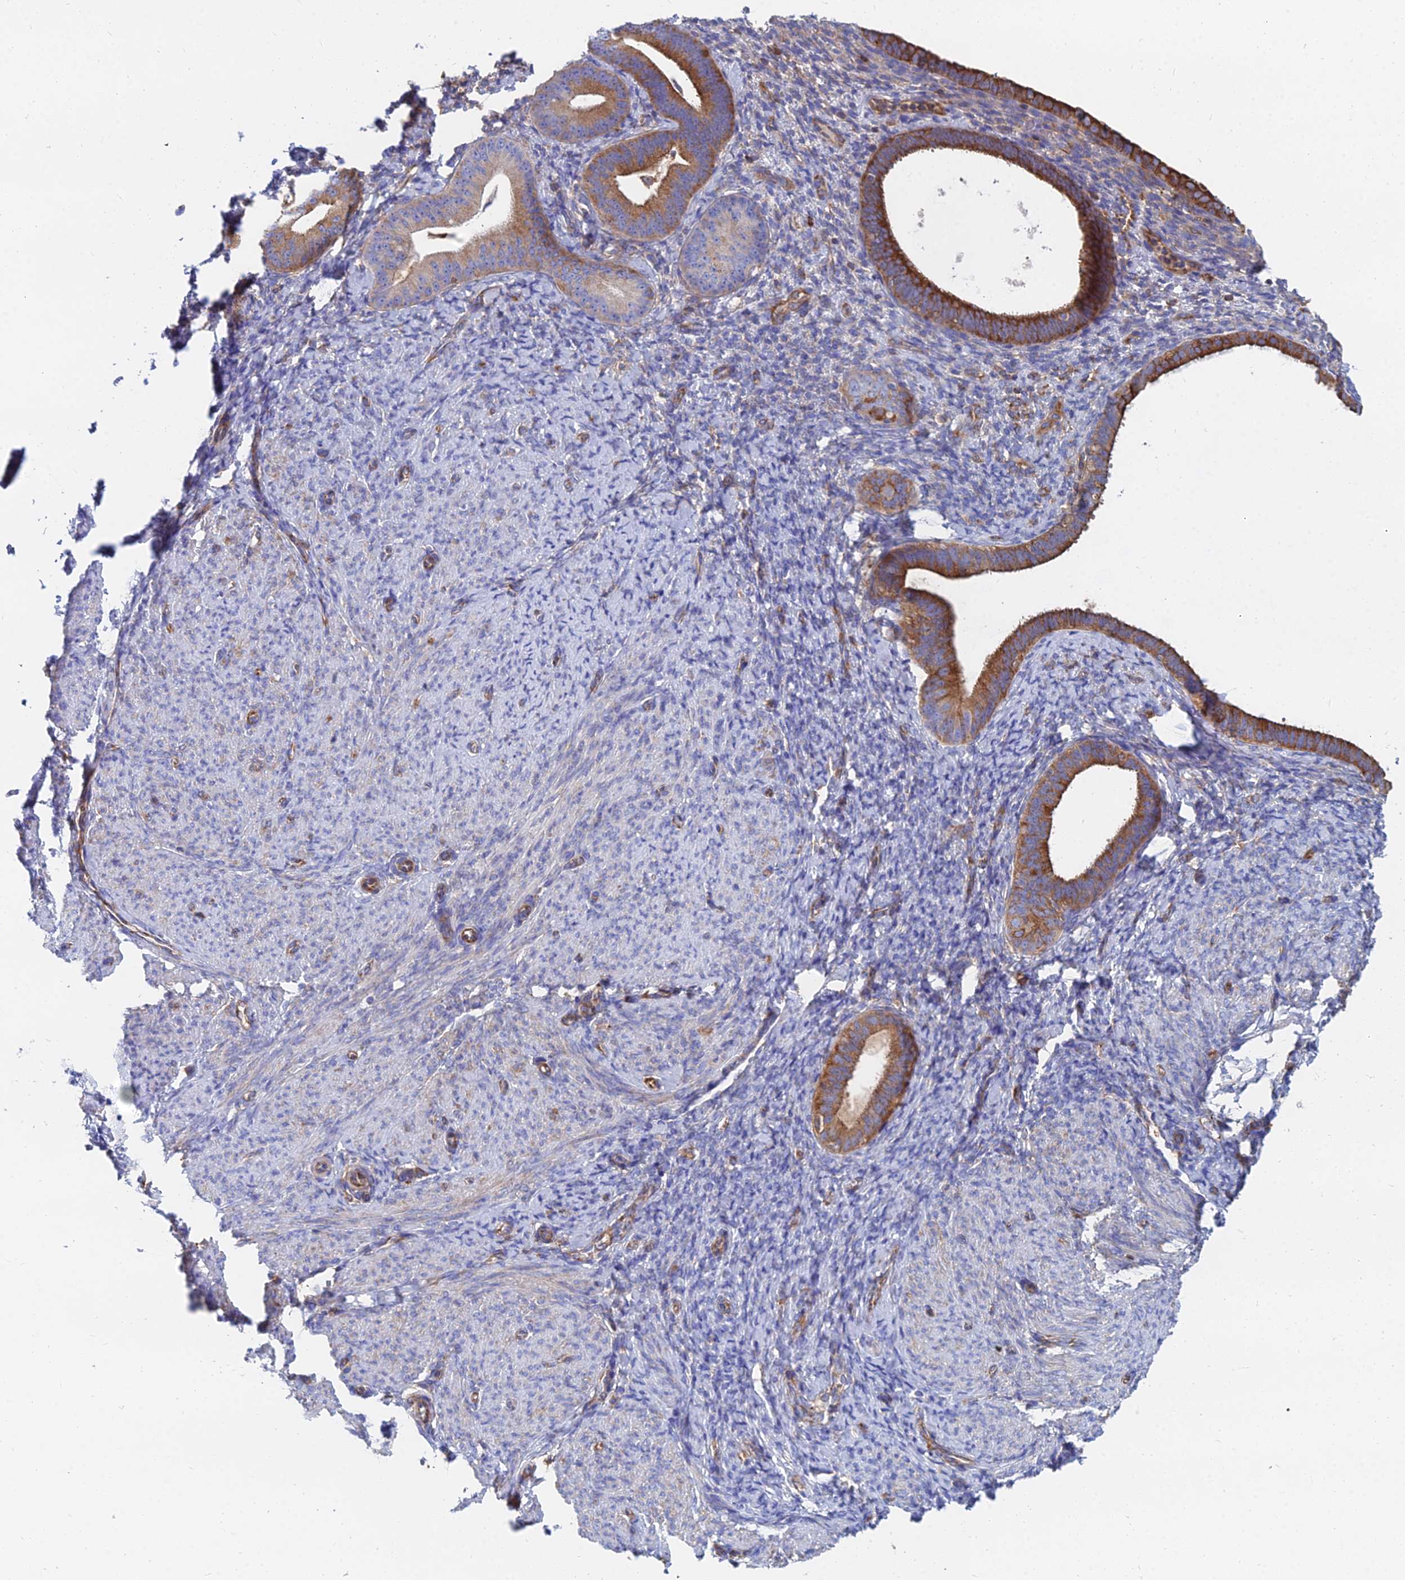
{"staining": {"intensity": "negative", "quantity": "none", "location": "none"}, "tissue": "endometrium", "cell_type": "Cells in endometrial stroma", "image_type": "normal", "snomed": [{"axis": "morphology", "description": "Normal tissue, NOS"}, {"axis": "topography", "description": "Endometrium"}], "caption": "Immunohistochemistry histopathology image of unremarkable human endometrium stained for a protein (brown), which reveals no staining in cells in endometrial stroma.", "gene": "FFAR3", "patient": {"sex": "female", "age": 65}}